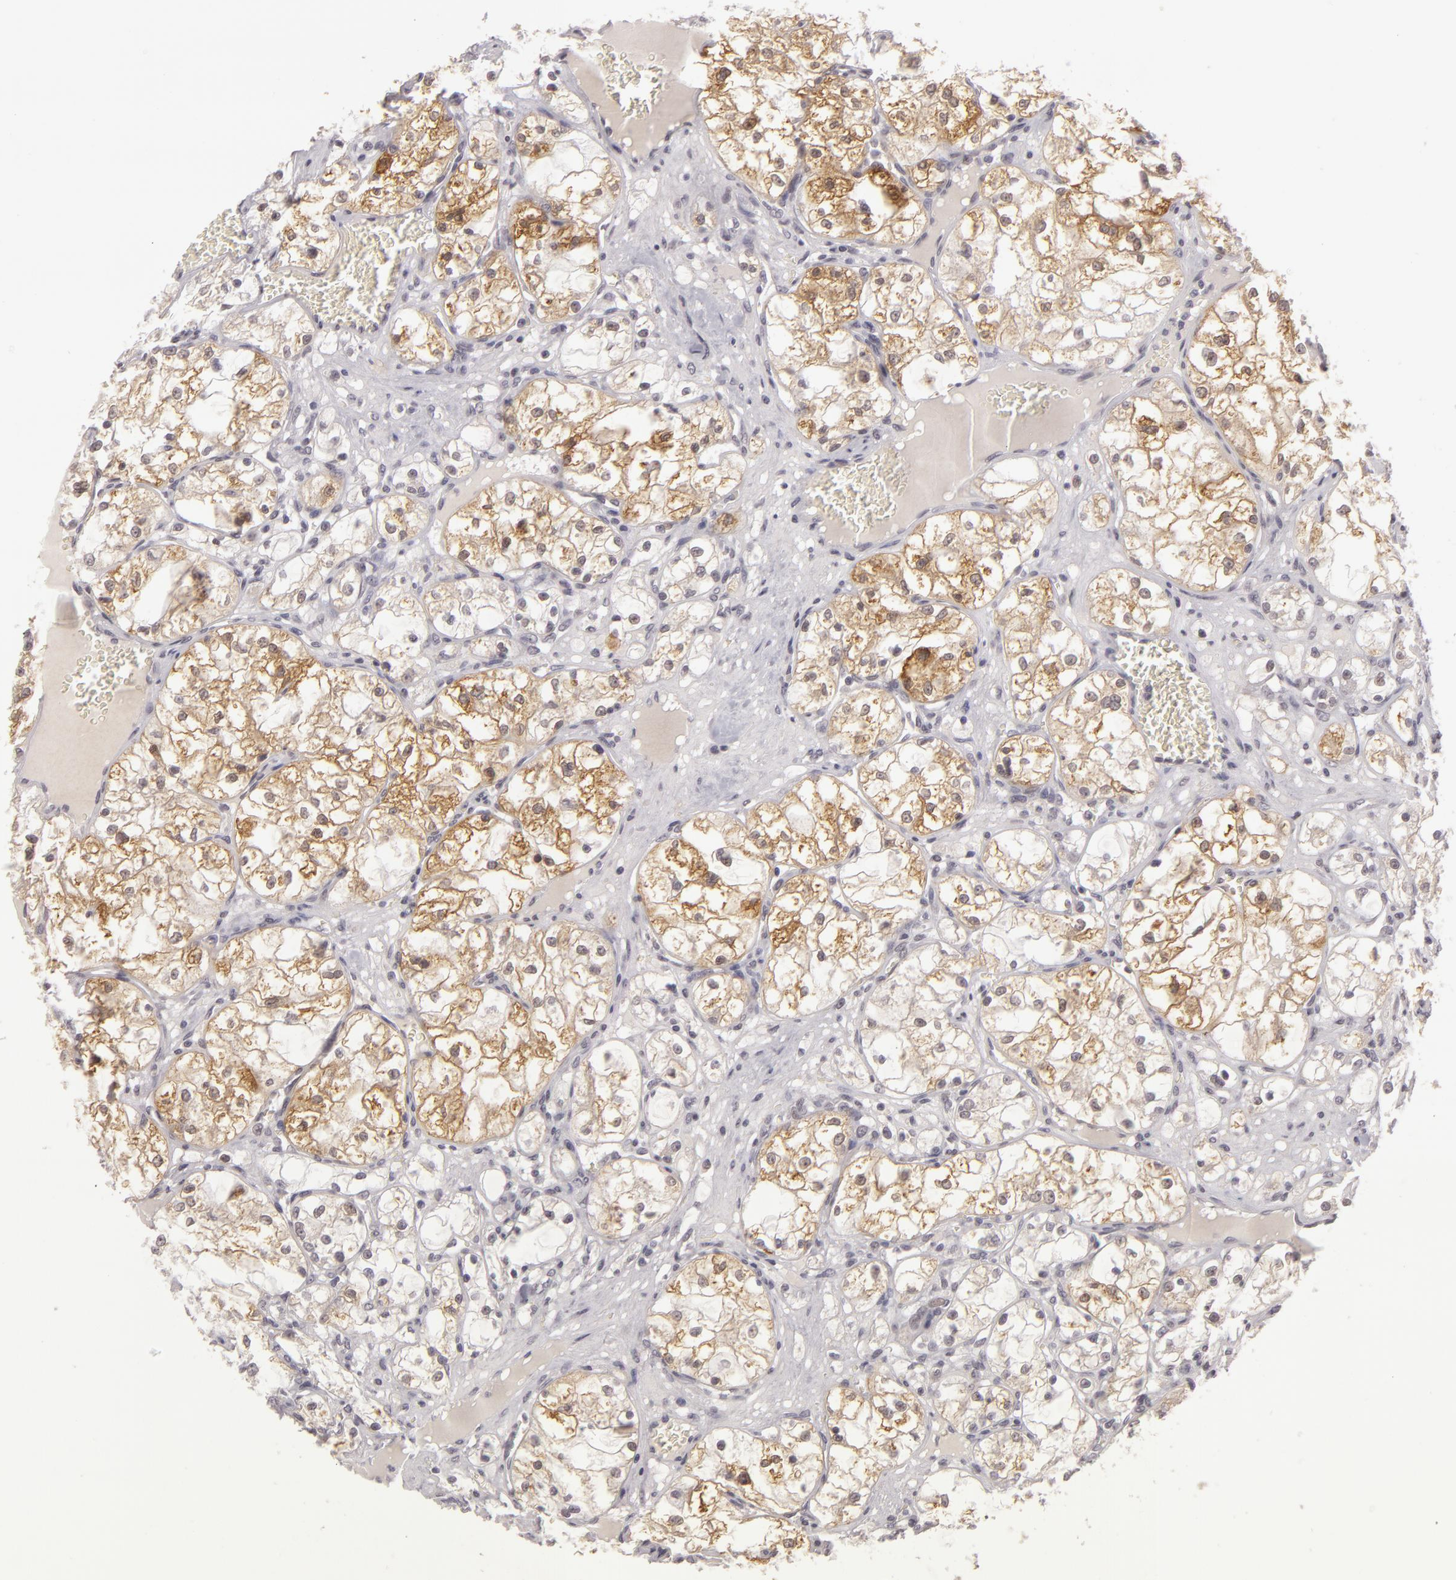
{"staining": {"intensity": "moderate", "quantity": "25%-75%", "location": "cytoplasmic/membranous"}, "tissue": "renal cancer", "cell_type": "Tumor cells", "image_type": "cancer", "snomed": [{"axis": "morphology", "description": "Adenocarcinoma, NOS"}, {"axis": "topography", "description": "Kidney"}], "caption": "The micrograph reveals immunohistochemical staining of renal adenocarcinoma. There is moderate cytoplasmic/membranous staining is appreciated in approximately 25%-75% of tumor cells.", "gene": "ZNF205", "patient": {"sex": "male", "age": 61}}